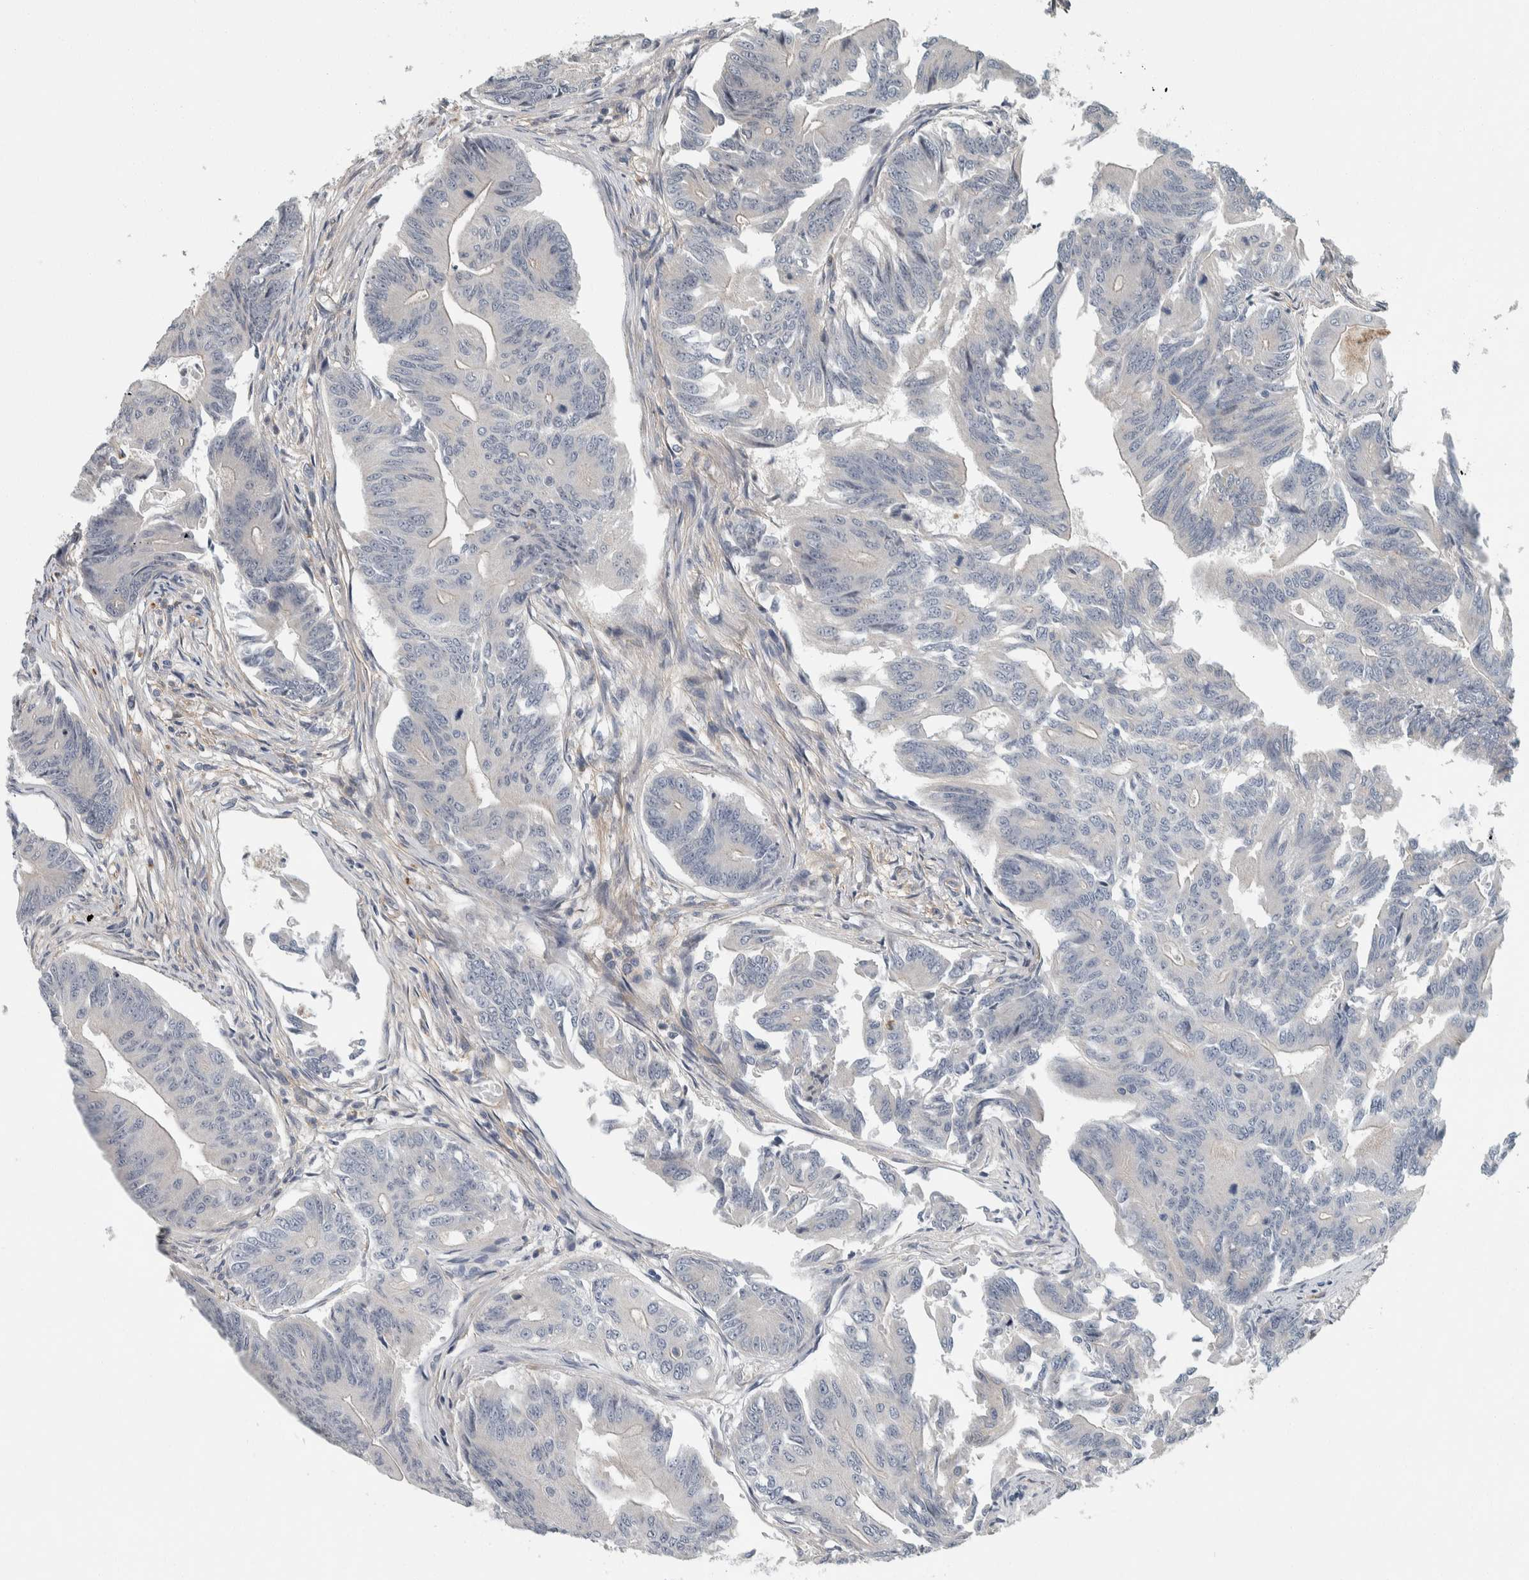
{"staining": {"intensity": "negative", "quantity": "none", "location": "none"}, "tissue": "colorectal cancer", "cell_type": "Tumor cells", "image_type": "cancer", "snomed": [{"axis": "morphology", "description": "Adenoma, NOS"}, {"axis": "morphology", "description": "Adenocarcinoma, NOS"}, {"axis": "topography", "description": "Colon"}], "caption": "The immunohistochemistry (IHC) micrograph has no significant staining in tumor cells of adenocarcinoma (colorectal) tissue.", "gene": "KCNJ3", "patient": {"sex": "male", "age": 79}}